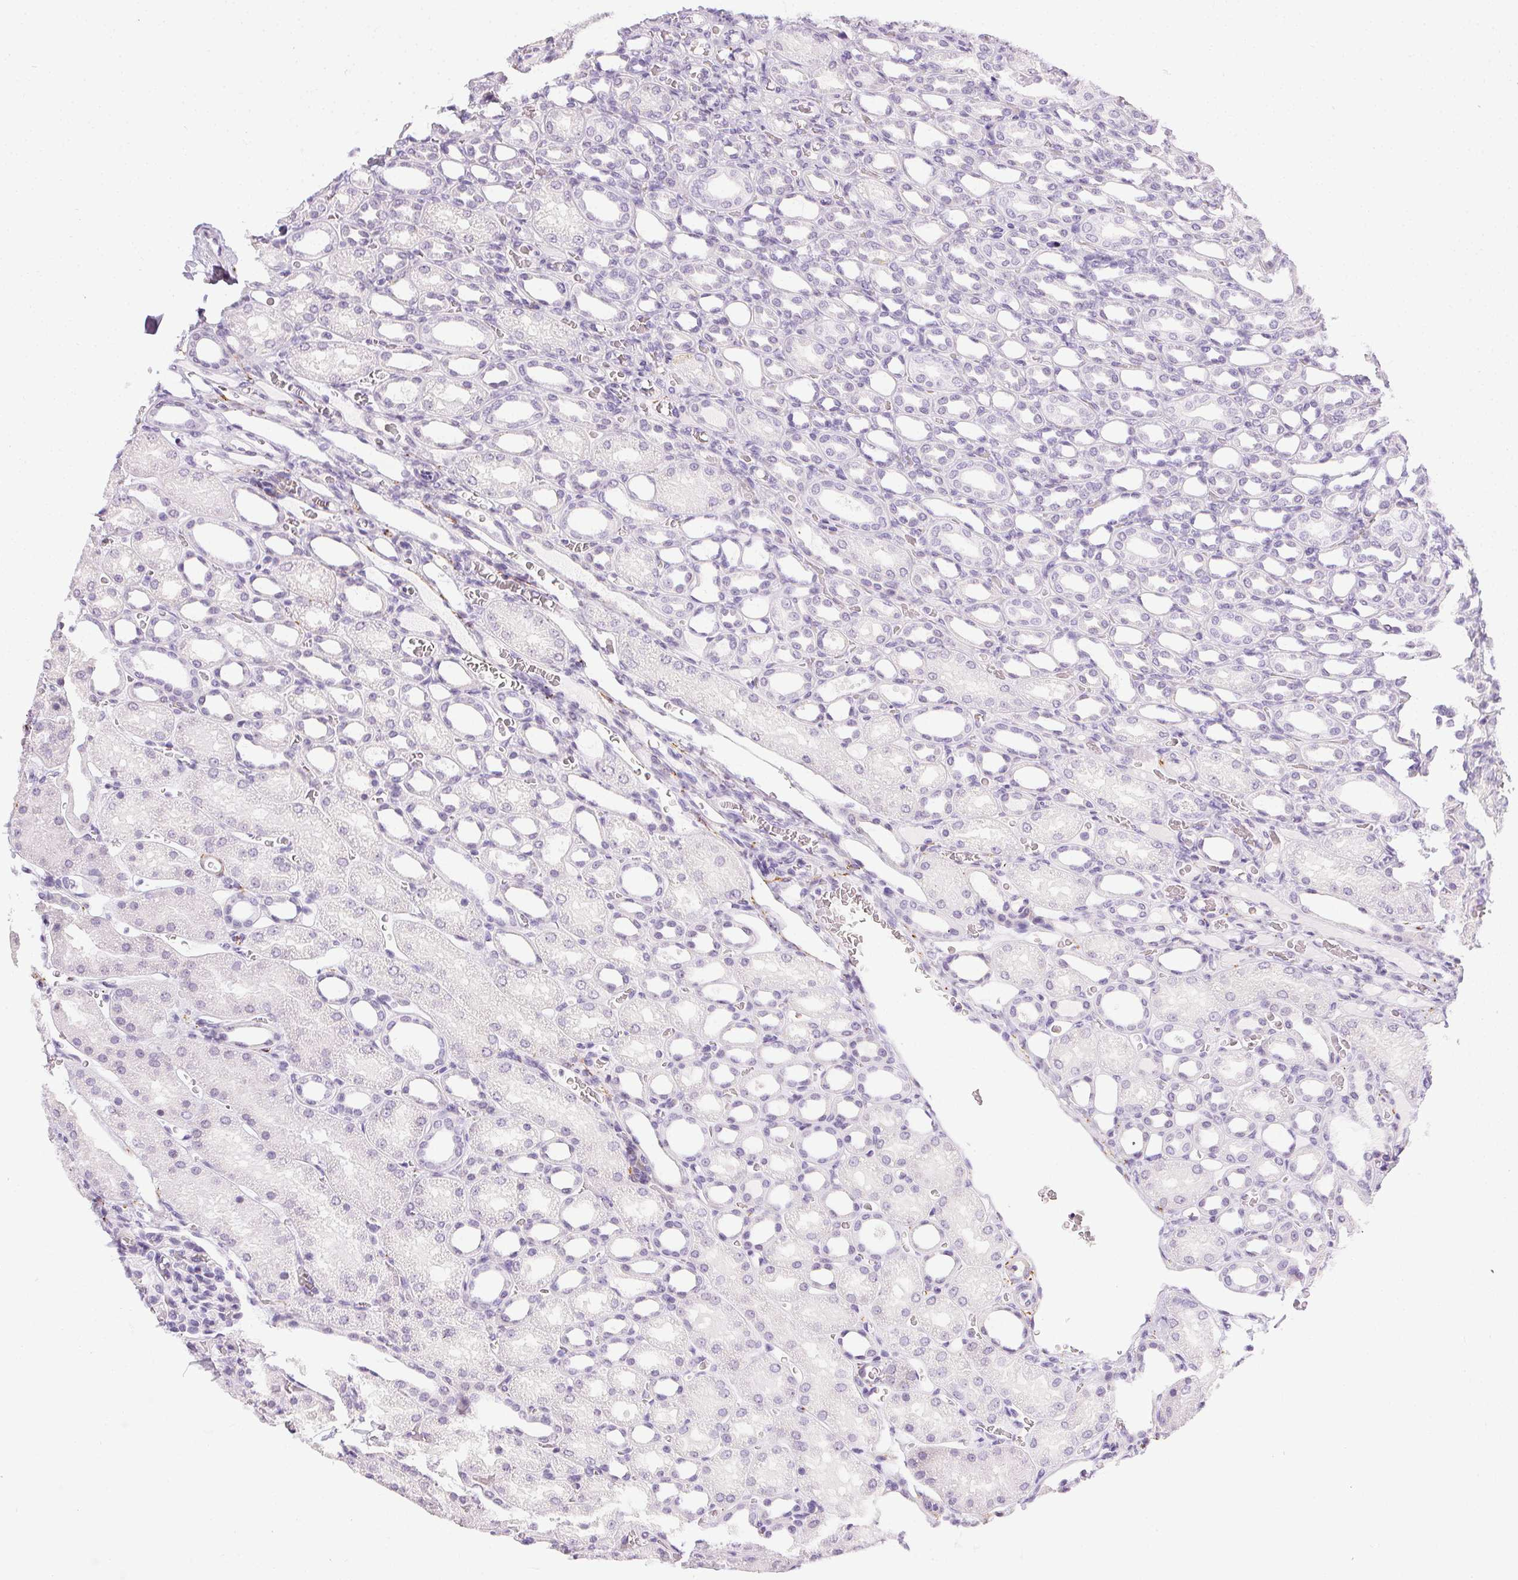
{"staining": {"intensity": "negative", "quantity": "none", "location": "none"}, "tissue": "kidney", "cell_type": "Cells in glomeruli", "image_type": "normal", "snomed": [{"axis": "morphology", "description": "Normal tissue, NOS"}, {"axis": "topography", "description": "Kidney"}], "caption": "The photomicrograph reveals no staining of cells in glomeruli in normal kidney.", "gene": "CADPS", "patient": {"sex": "male", "age": 2}}